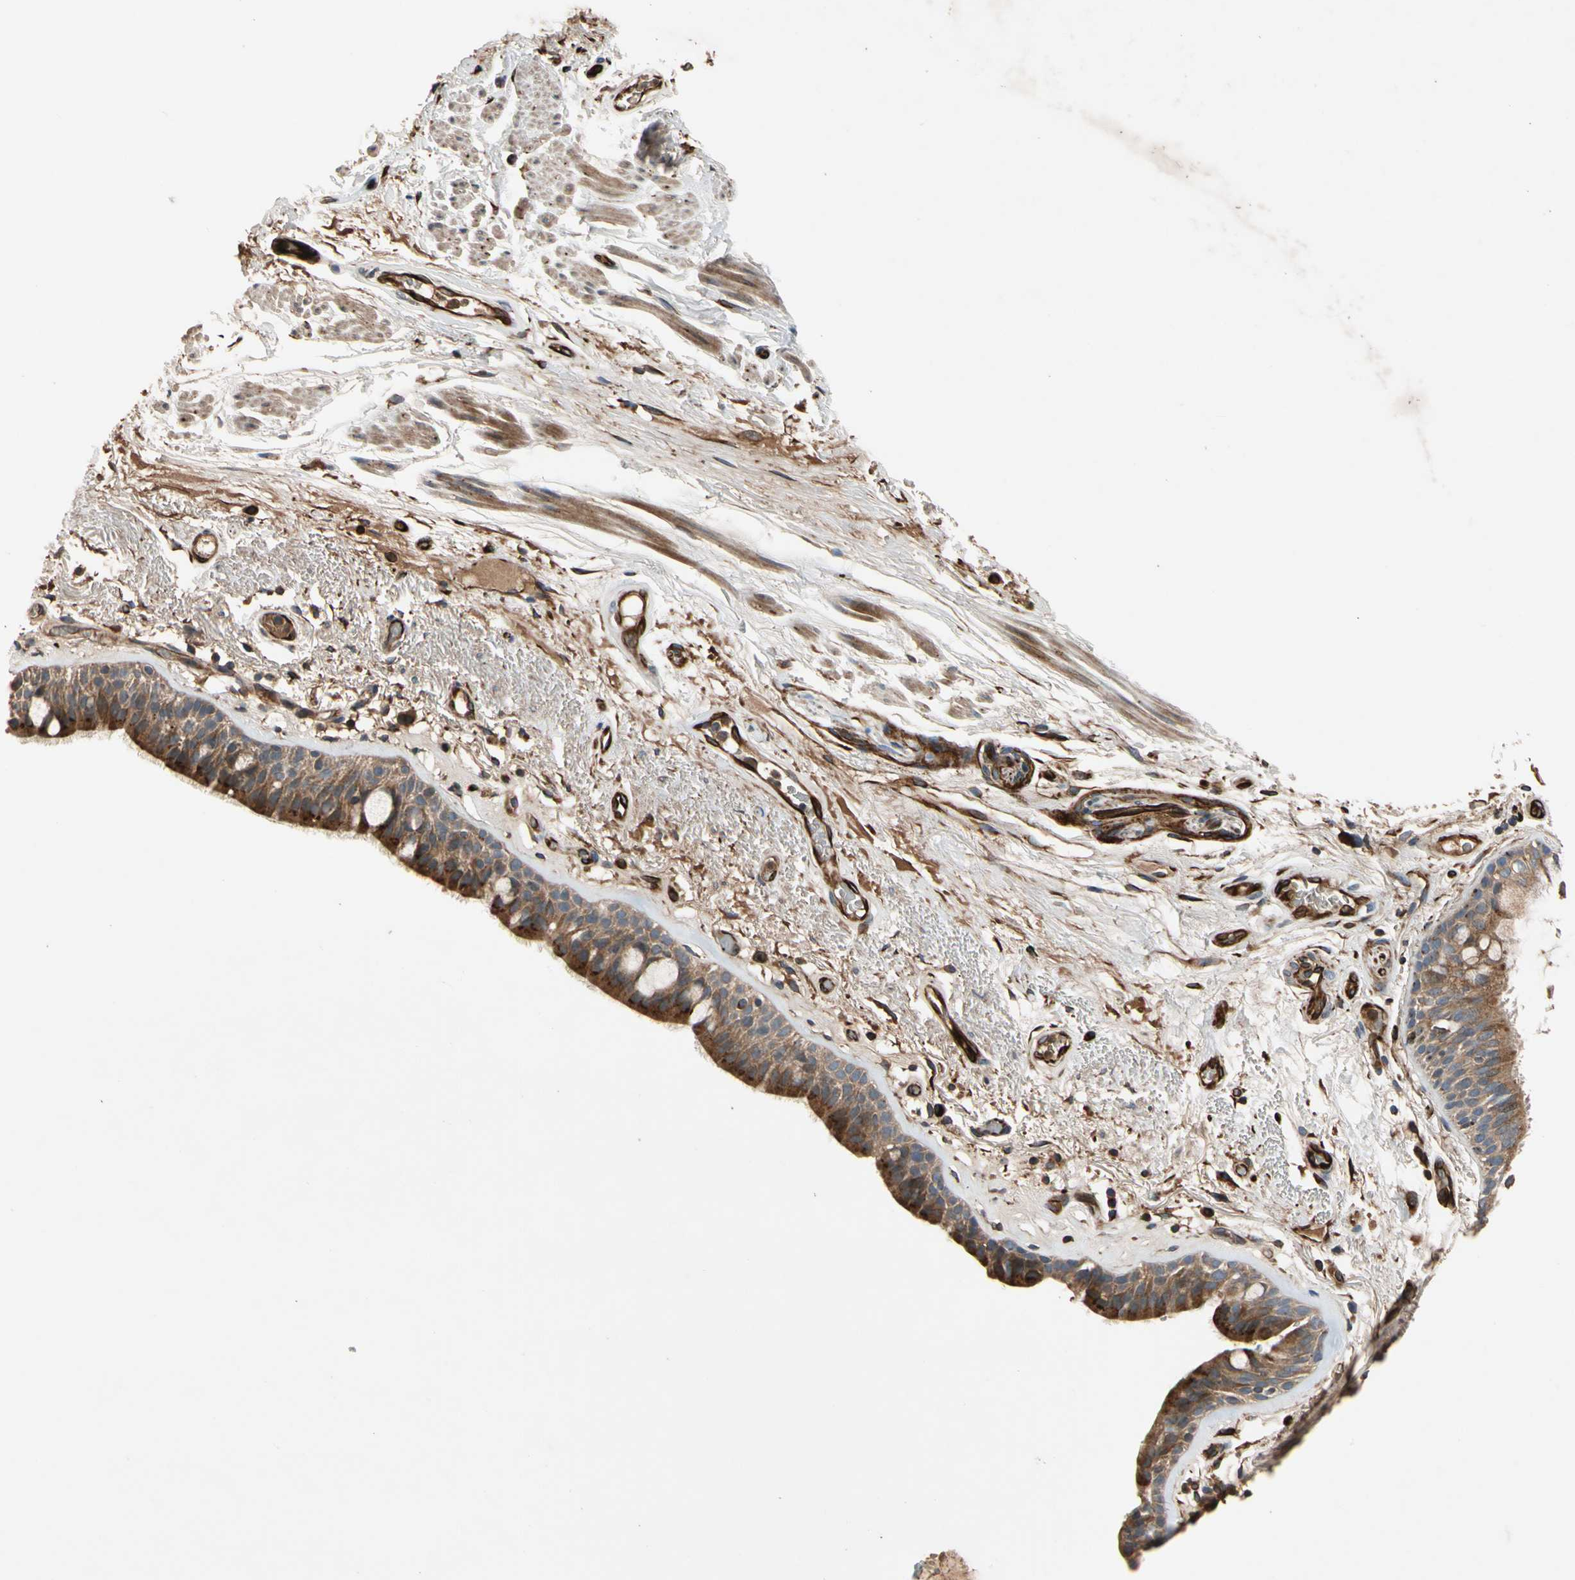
{"staining": {"intensity": "strong", "quantity": ">75%", "location": "cytoplasmic/membranous"}, "tissue": "bronchus", "cell_type": "Respiratory epithelial cells", "image_type": "normal", "snomed": [{"axis": "morphology", "description": "Normal tissue, NOS"}, {"axis": "topography", "description": "Bronchus"}], "caption": "Immunohistochemistry (IHC) image of unremarkable bronchus: bronchus stained using IHC demonstrates high levels of strong protein expression localized specifically in the cytoplasmic/membranous of respiratory epithelial cells, appearing as a cytoplasmic/membranous brown color.", "gene": "FGD6", "patient": {"sex": "male", "age": 66}}